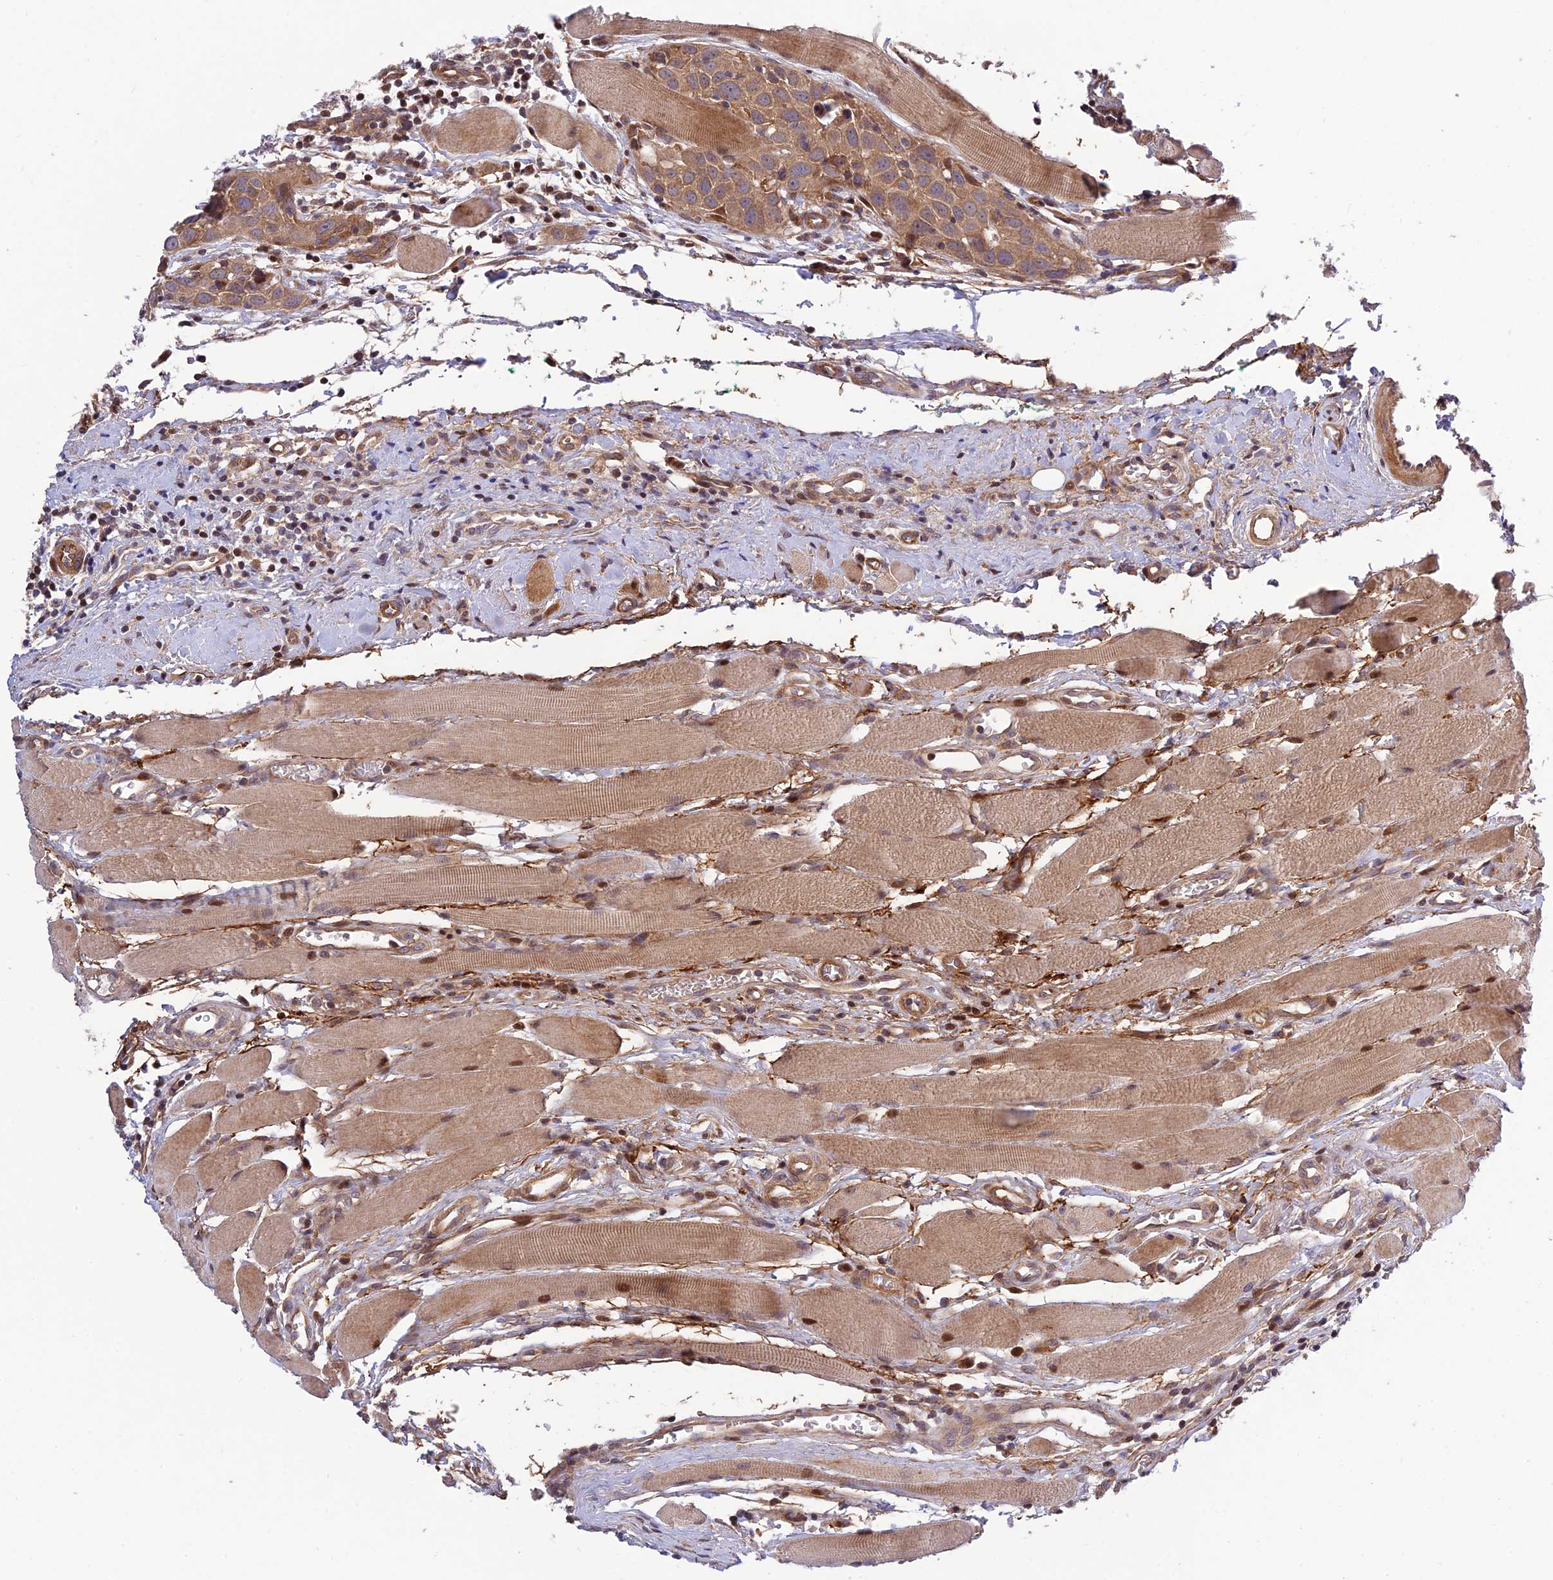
{"staining": {"intensity": "moderate", "quantity": ">75%", "location": "cytoplasmic/membranous"}, "tissue": "head and neck cancer", "cell_type": "Tumor cells", "image_type": "cancer", "snomed": [{"axis": "morphology", "description": "Squamous cell carcinoma, NOS"}, {"axis": "topography", "description": "Oral tissue"}, {"axis": "topography", "description": "Head-Neck"}], "caption": "This photomicrograph exhibits IHC staining of human head and neck cancer, with medium moderate cytoplasmic/membranous positivity in about >75% of tumor cells.", "gene": "PLEKHG2", "patient": {"sex": "female", "age": 50}}